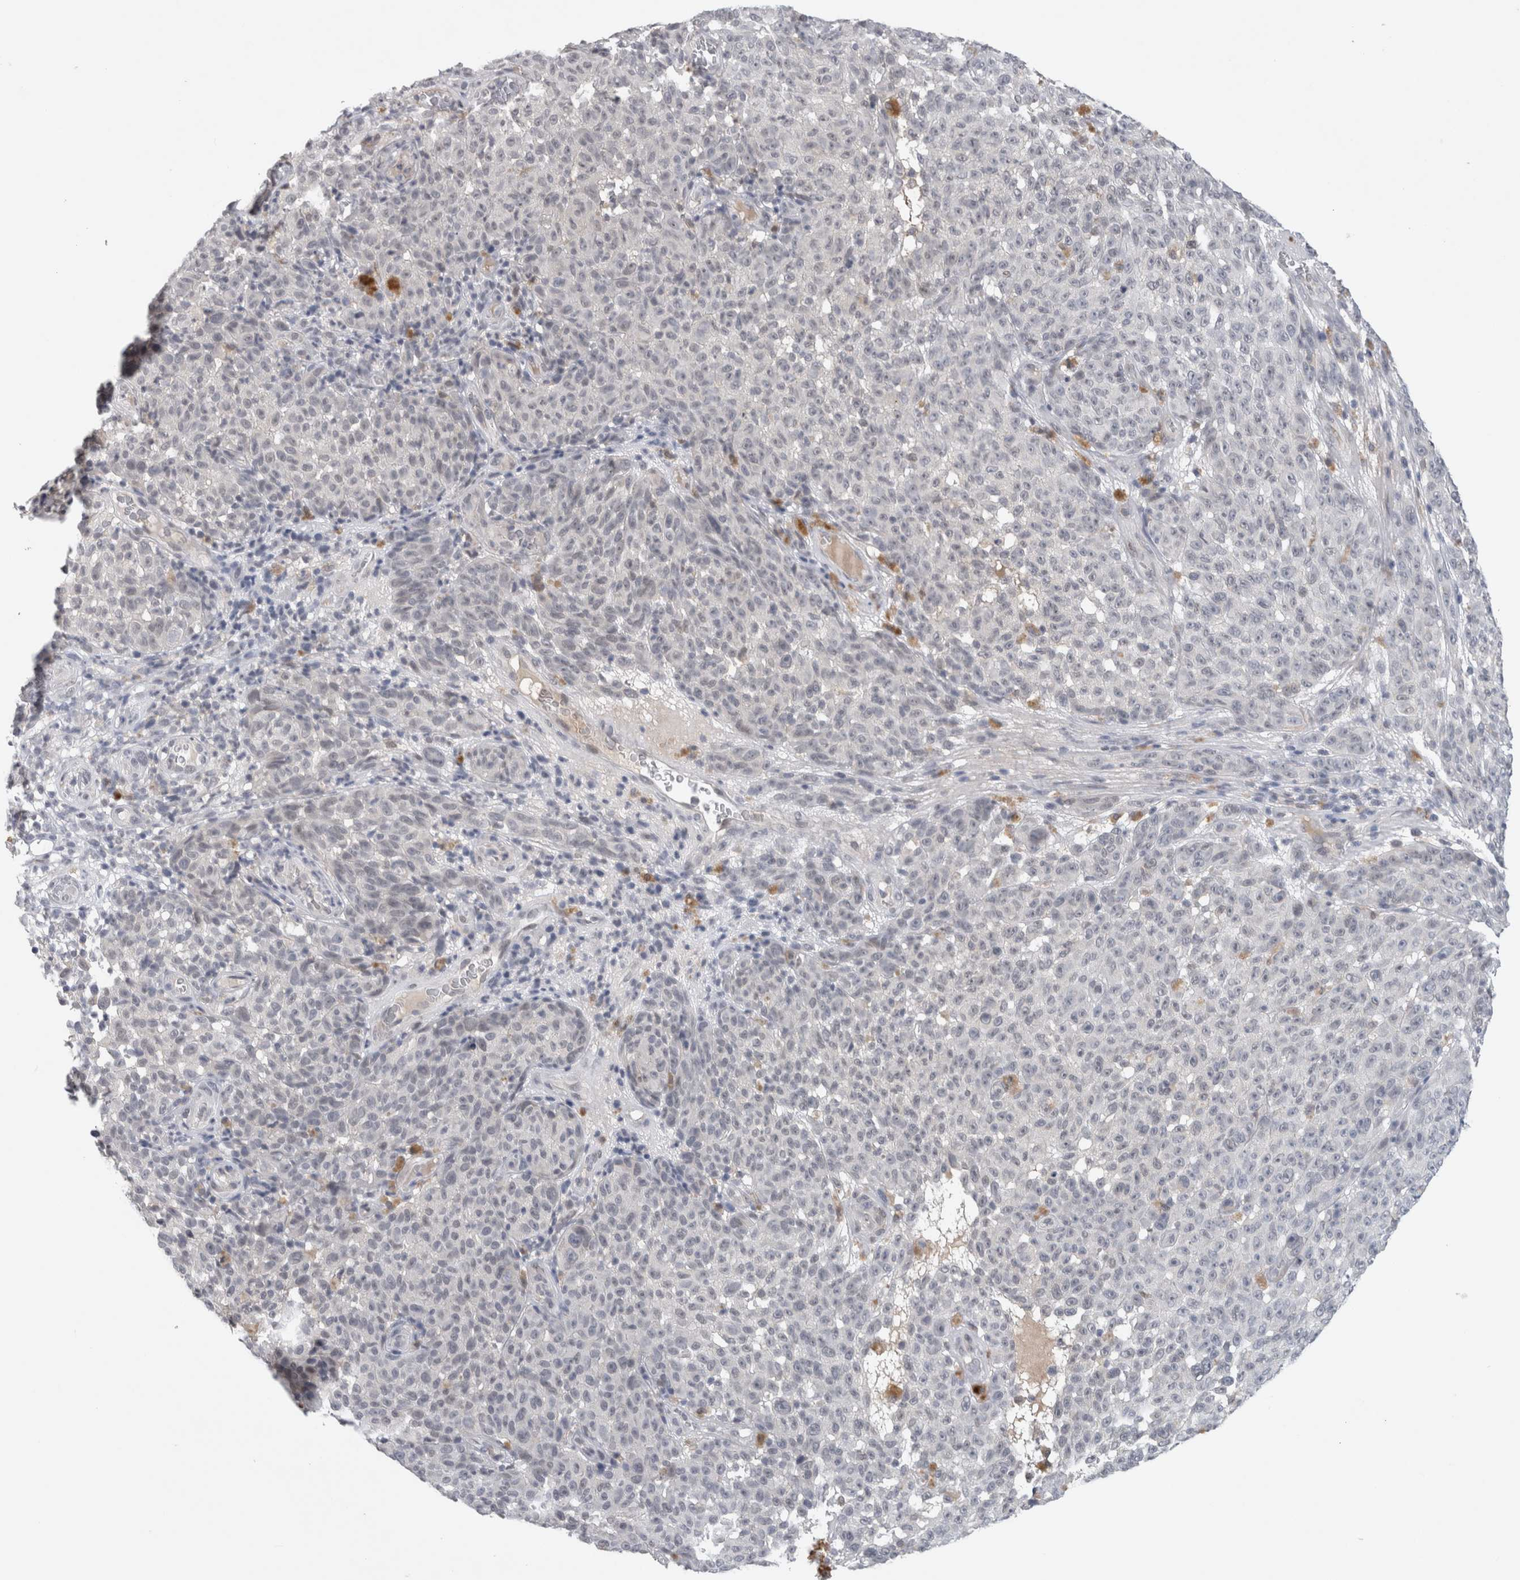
{"staining": {"intensity": "negative", "quantity": "none", "location": "none"}, "tissue": "melanoma", "cell_type": "Tumor cells", "image_type": "cancer", "snomed": [{"axis": "morphology", "description": "Malignant melanoma, NOS"}, {"axis": "topography", "description": "Skin"}], "caption": "Protein analysis of malignant melanoma demonstrates no significant expression in tumor cells. (Stains: DAB IHC with hematoxylin counter stain, Microscopy: brightfield microscopy at high magnification).", "gene": "PRXL2A", "patient": {"sex": "female", "age": 82}}